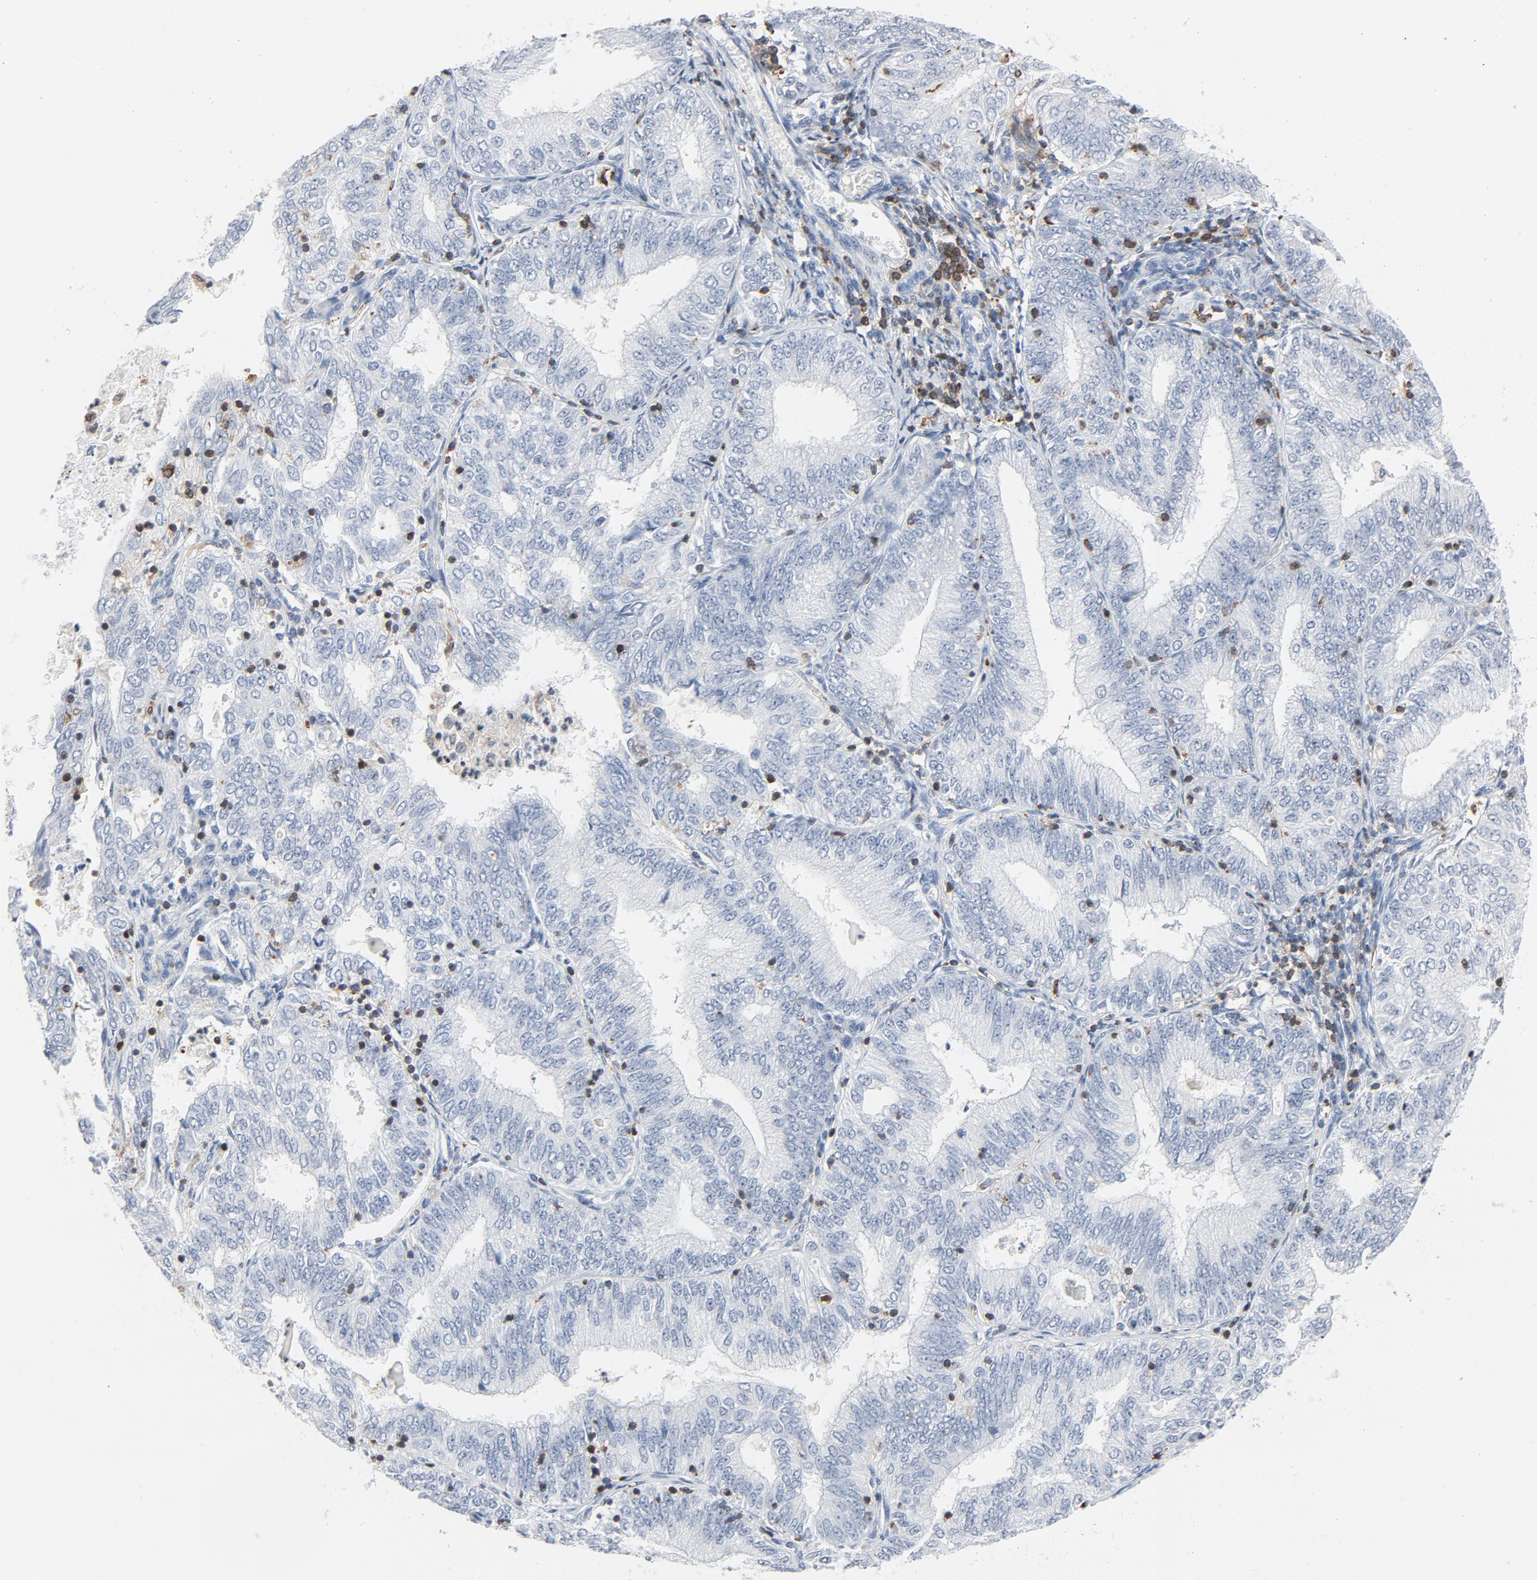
{"staining": {"intensity": "negative", "quantity": "none", "location": "none"}, "tissue": "endometrial cancer", "cell_type": "Tumor cells", "image_type": "cancer", "snomed": [{"axis": "morphology", "description": "Adenocarcinoma, NOS"}, {"axis": "topography", "description": "Endometrium"}], "caption": "This is an IHC photomicrograph of human endometrial cancer. There is no expression in tumor cells.", "gene": "LCP2", "patient": {"sex": "female", "age": 69}}